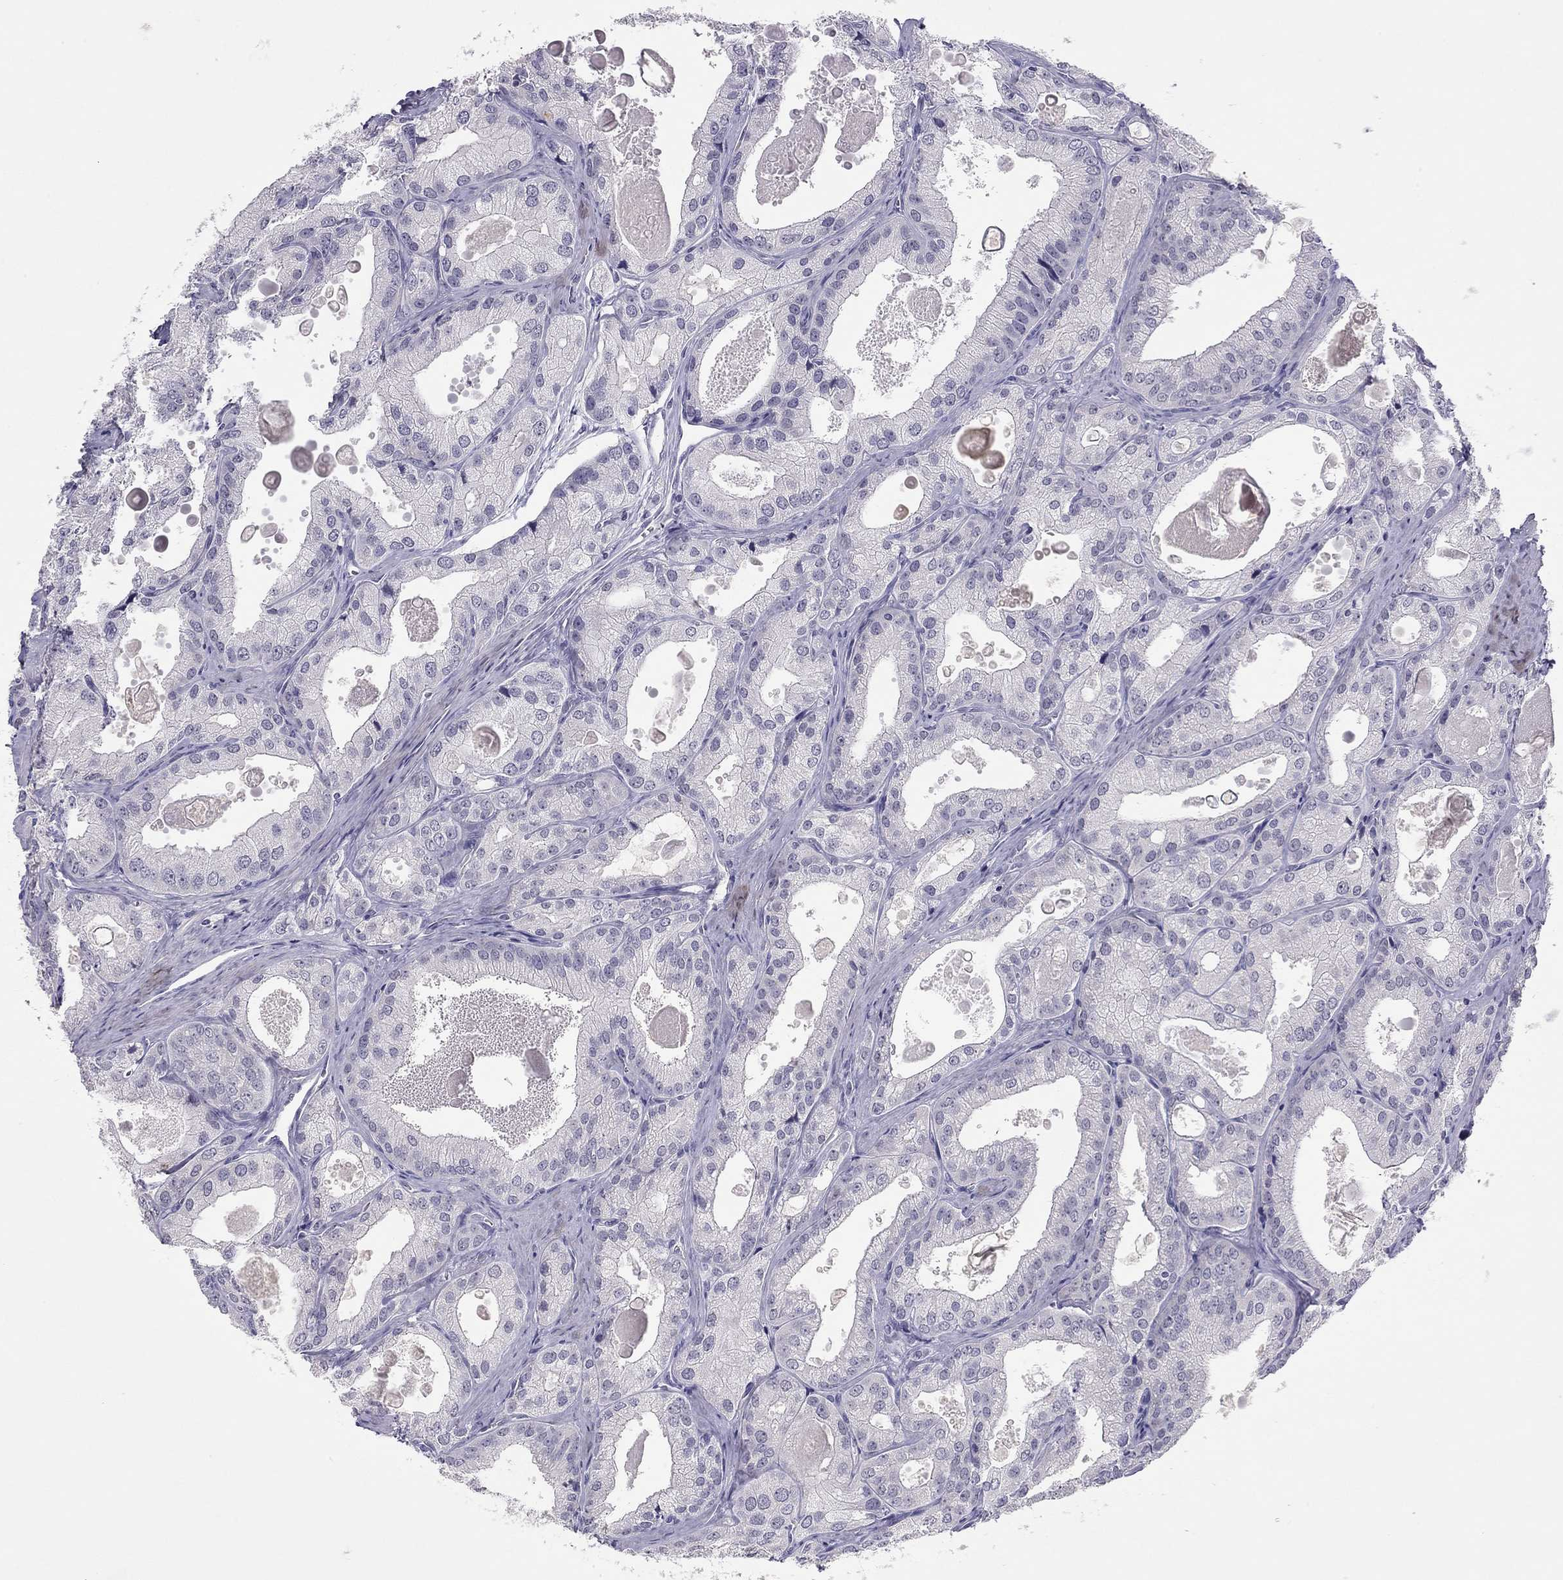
{"staining": {"intensity": "negative", "quantity": "none", "location": "none"}, "tissue": "prostate cancer", "cell_type": "Tumor cells", "image_type": "cancer", "snomed": [{"axis": "morphology", "description": "Adenocarcinoma, NOS"}, {"axis": "morphology", "description": "Adenocarcinoma, High grade"}, {"axis": "topography", "description": "Prostate"}], "caption": "This is a image of immunohistochemistry (IHC) staining of prostate cancer, which shows no staining in tumor cells.", "gene": "ADORA2A", "patient": {"sex": "male", "age": 70}}